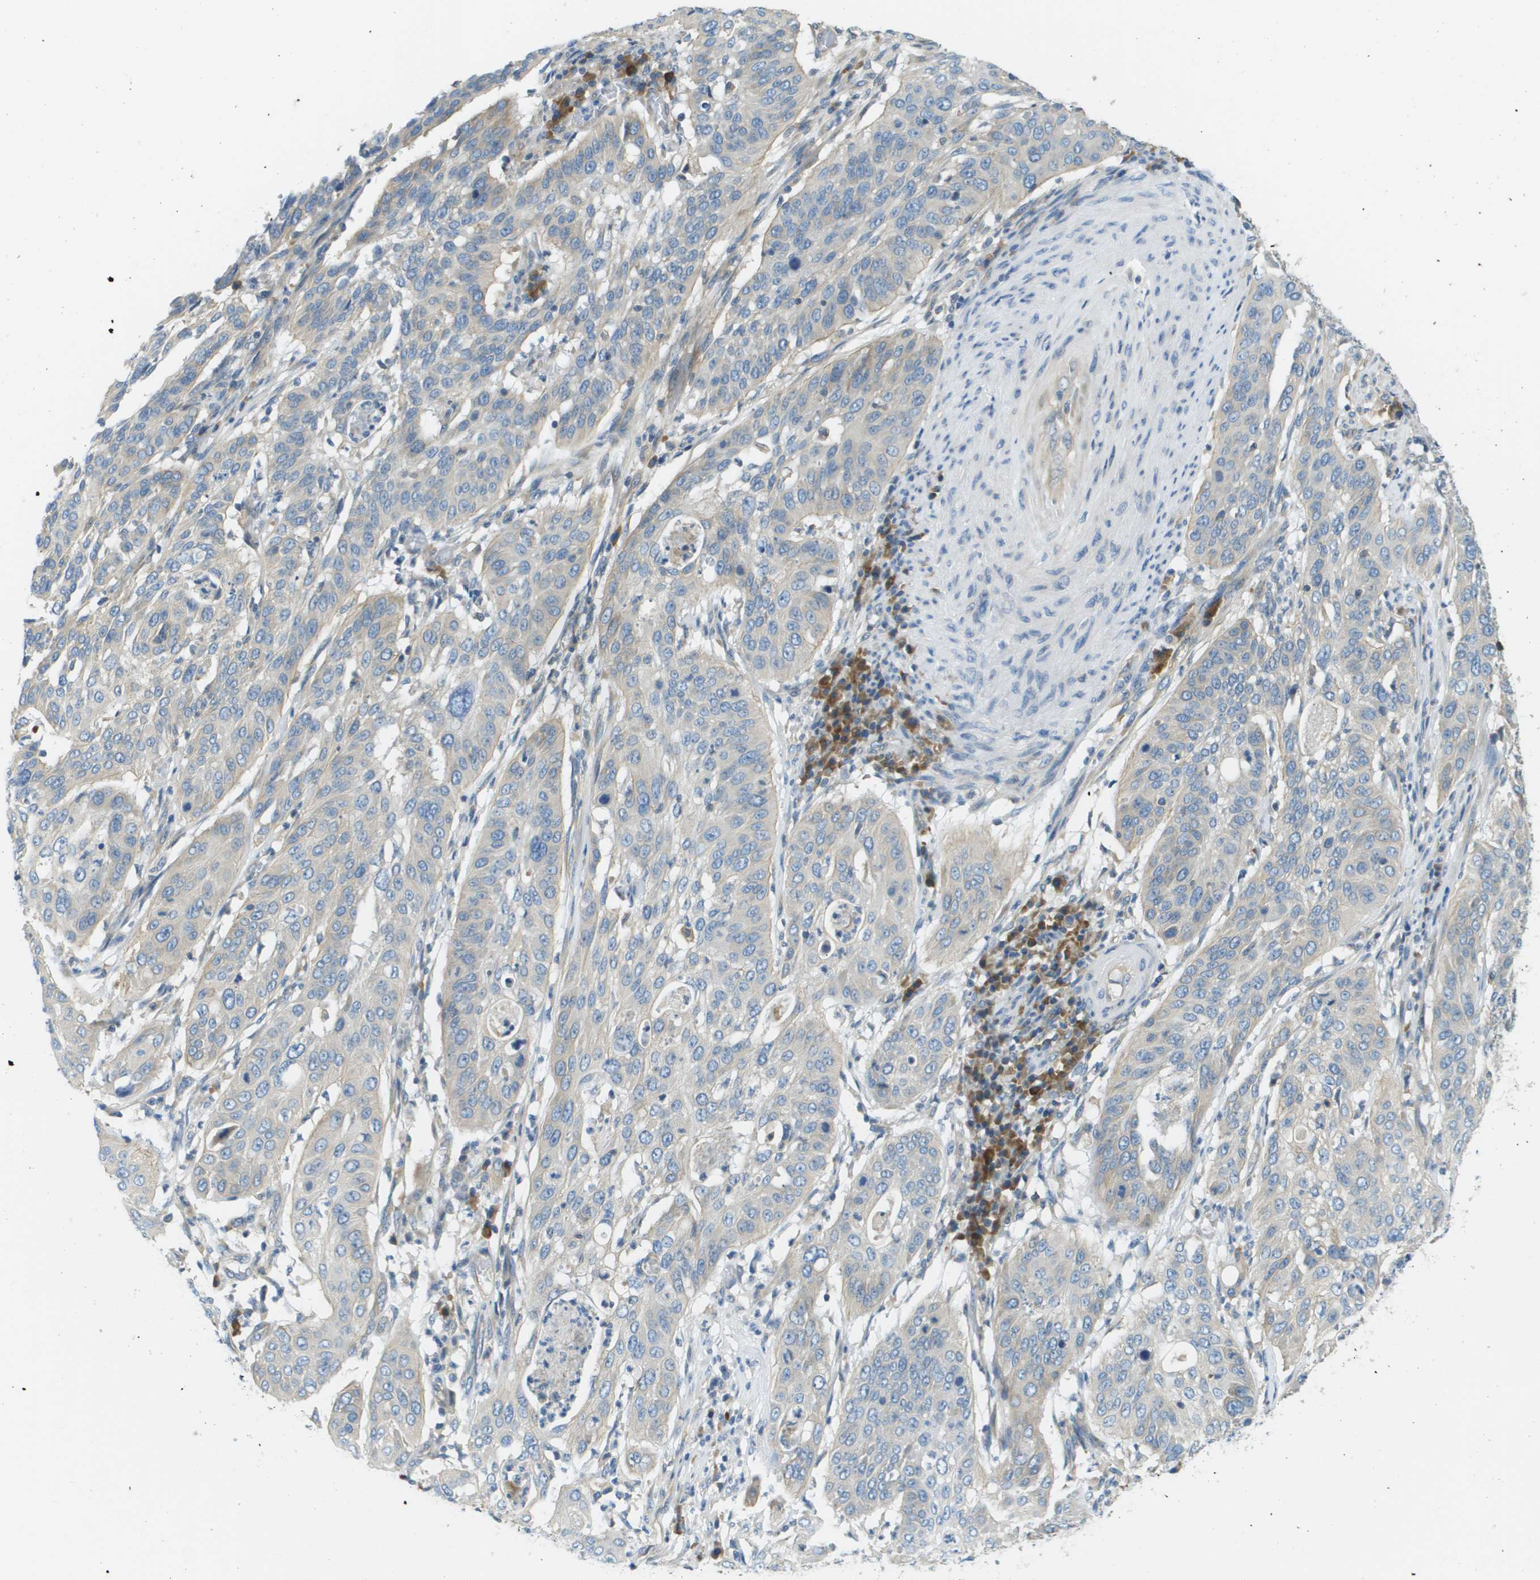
{"staining": {"intensity": "weak", "quantity": "<25%", "location": "cytoplasmic/membranous"}, "tissue": "cervical cancer", "cell_type": "Tumor cells", "image_type": "cancer", "snomed": [{"axis": "morphology", "description": "Normal tissue, NOS"}, {"axis": "morphology", "description": "Squamous cell carcinoma, NOS"}, {"axis": "topography", "description": "Cervix"}], "caption": "Immunohistochemistry of human squamous cell carcinoma (cervical) reveals no expression in tumor cells.", "gene": "DNAJB11", "patient": {"sex": "female", "age": 39}}